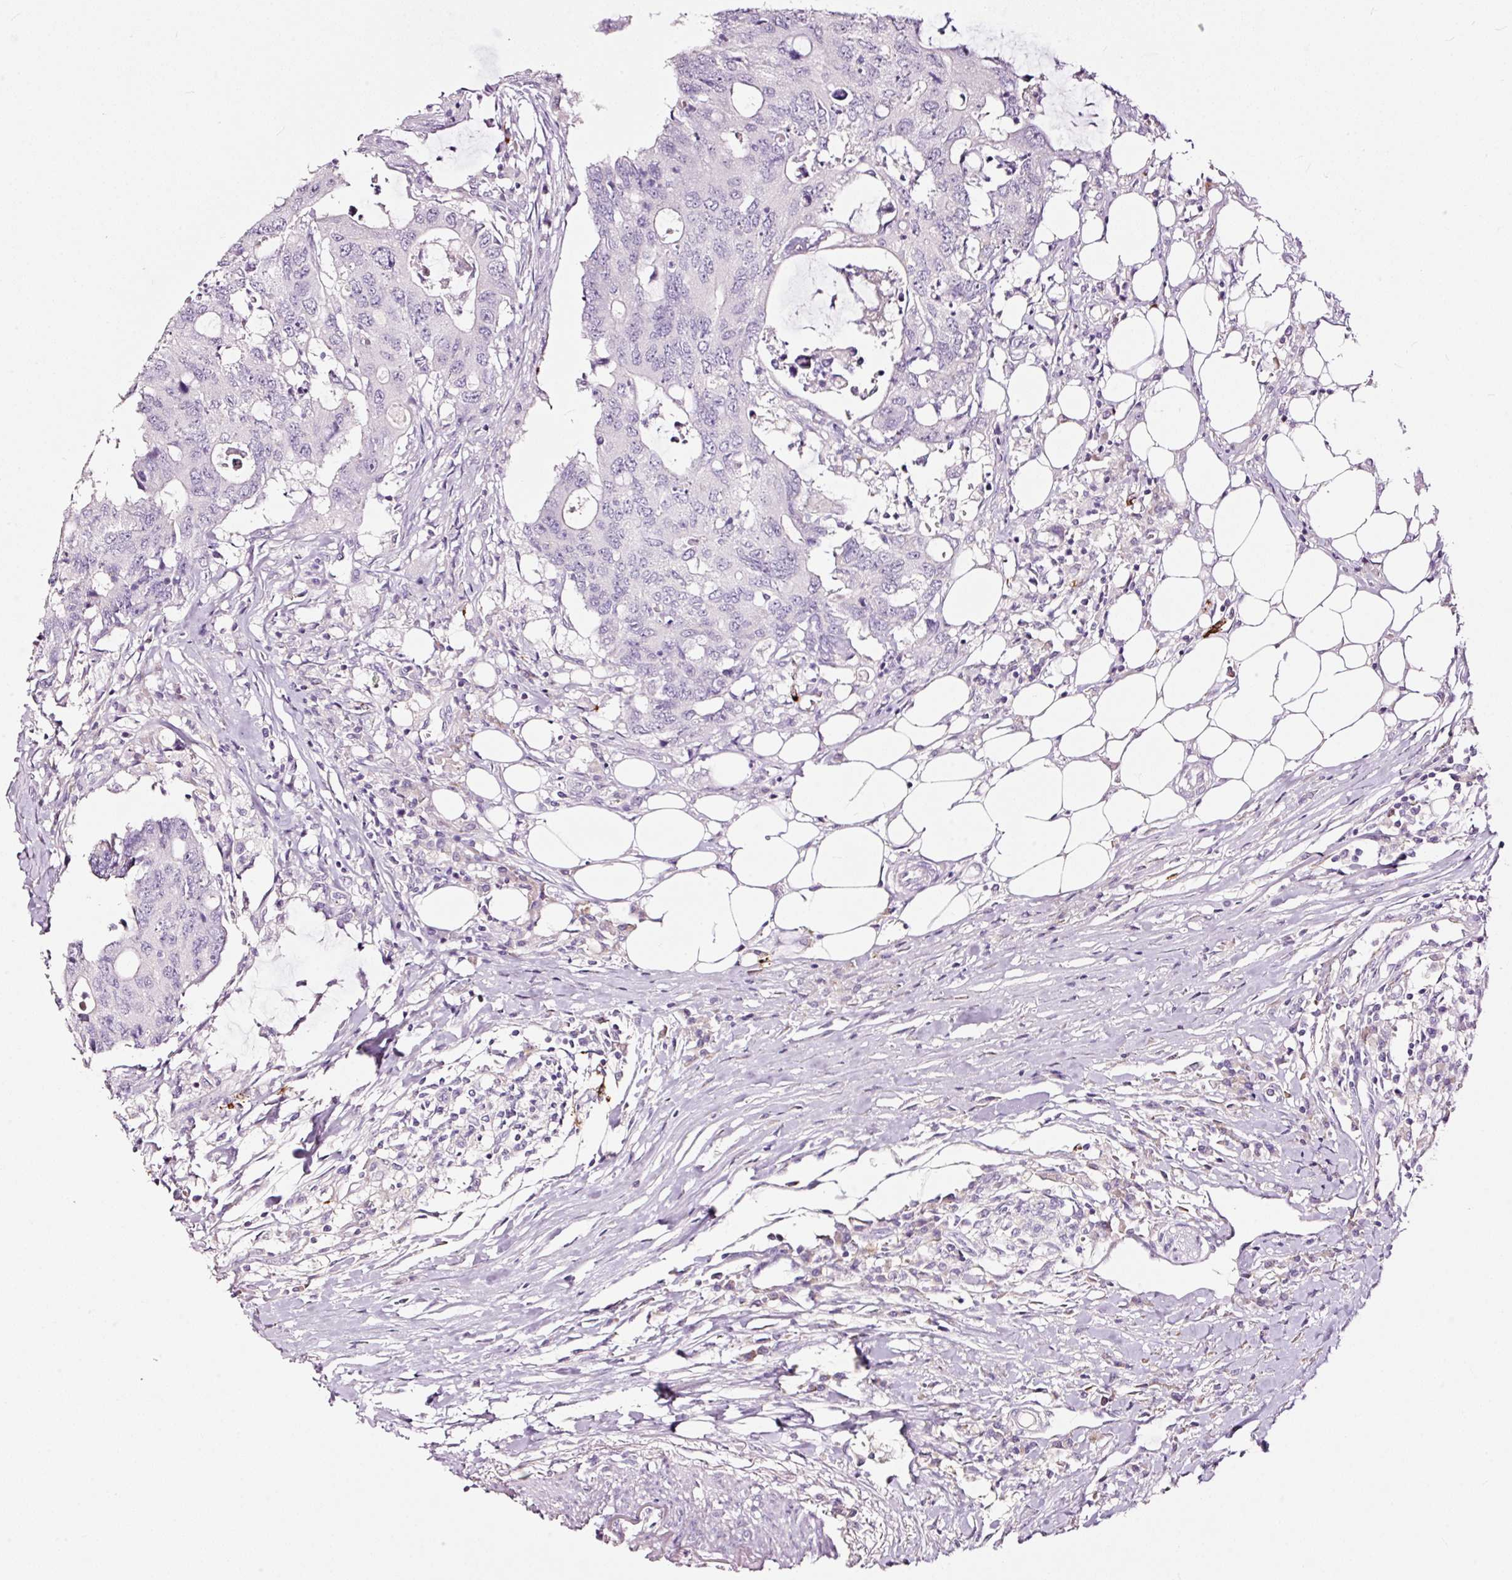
{"staining": {"intensity": "negative", "quantity": "none", "location": "none"}, "tissue": "colorectal cancer", "cell_type": "Tumor cells", "image_type": "cancer", "snomed": [{"axis": "morphology", "description": "Adenocarcinoma, NOS"}, {"axis": "topography", "description": "Colon"}], "caption": "The histopathology image shows no significant staining in tumor cells of colorectal adenocarcinoma.", "gene": "LAMP3", "patient": {"sex": "male", "age": 71}}